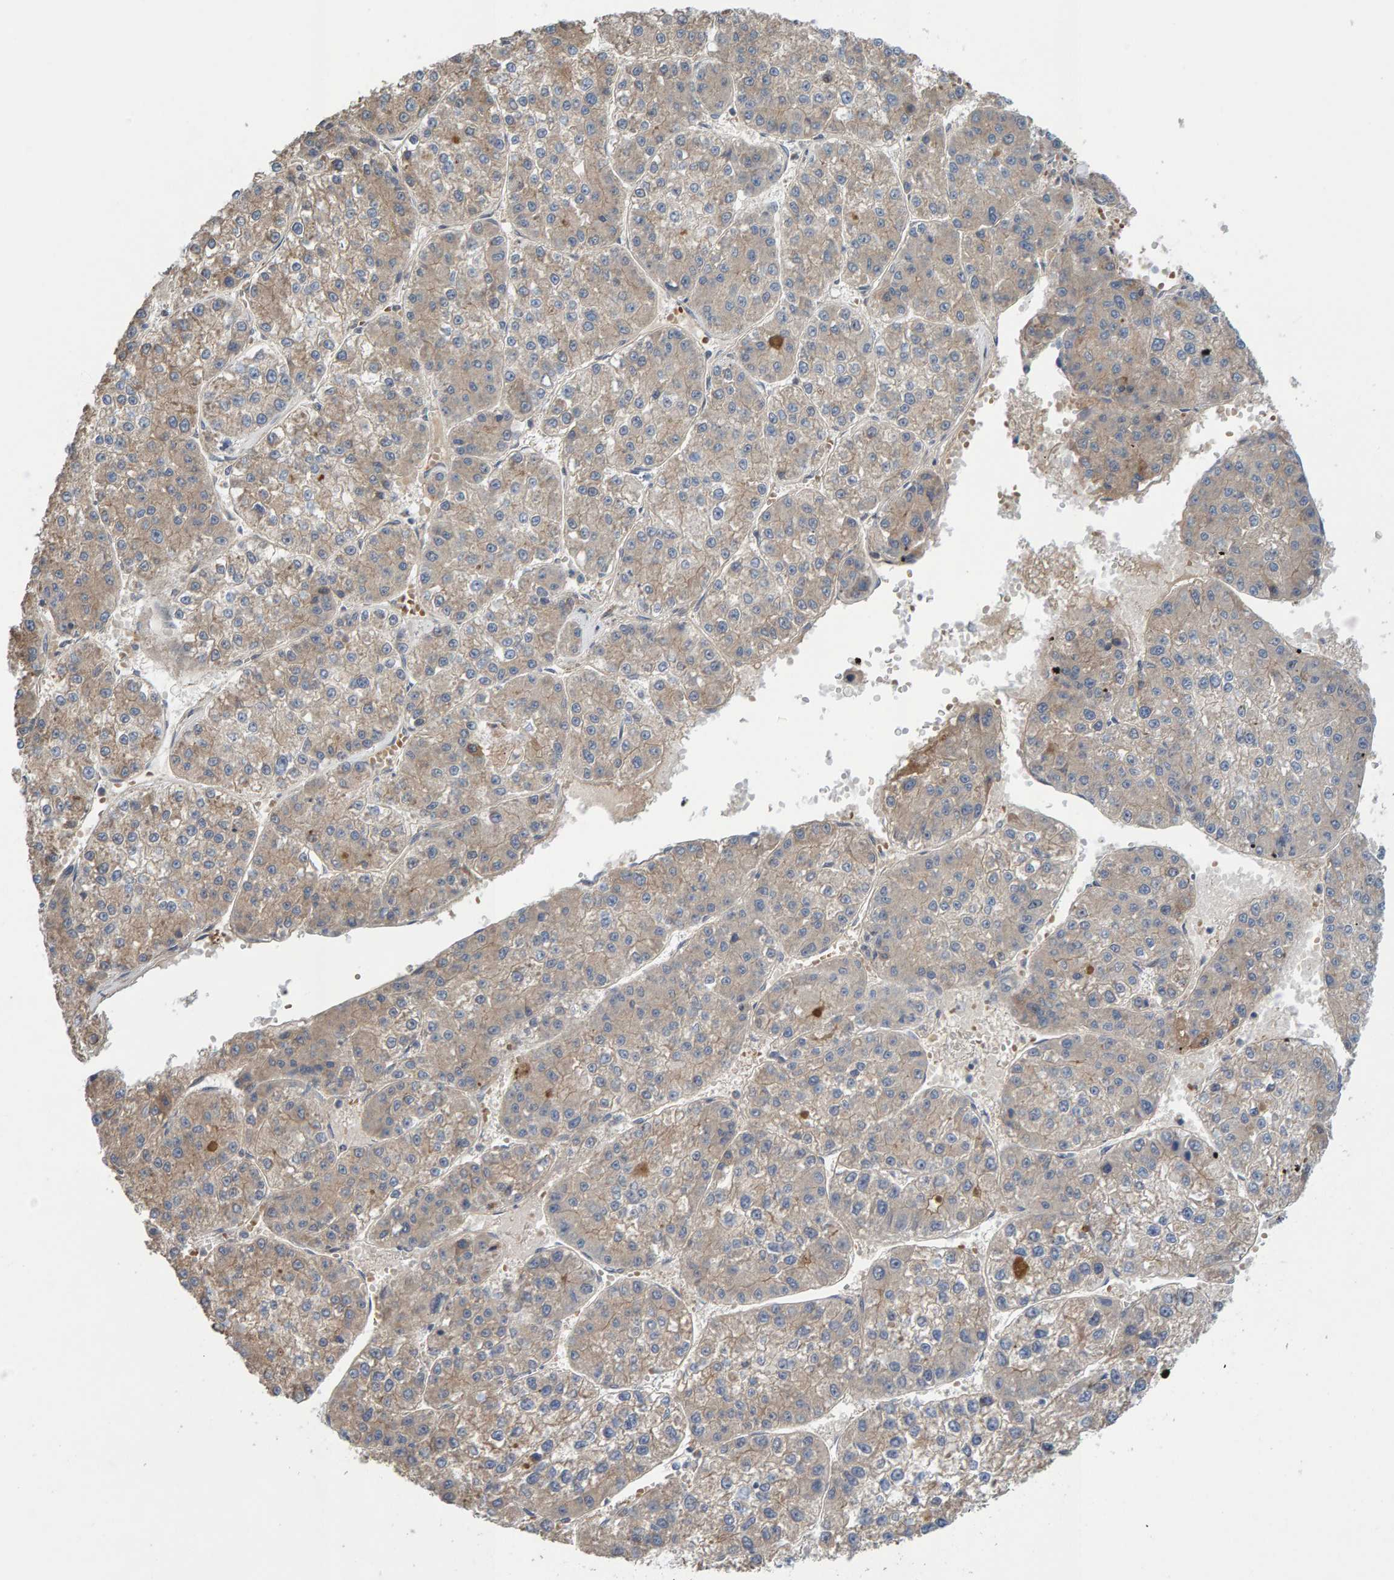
{"staining": {"intensity": "weak", "quantity": ">75%", "location": "cytoplasmic/membranous"}, "tissue": "liver cancer", "cell_type": "Tumor cells", "image_type": "cancer", "snomed": [{"axis": "morphology", "description": "Carcinoma, Hepatocellular, NOS"}, {"axis": "topography", "description": "Liver"}], "caption": "This photomicrograph exhibits liver hepatocellular carcinoma stained with immunohistochemistry (IHC) to label a protein in brown. The cytoplasmic/membranous of tumor cells show weak positivity for the protein. Nuclei are counter-stained blue.", "gene": "LRSAM1", "patient": {"sex": "female", "age": 73}}